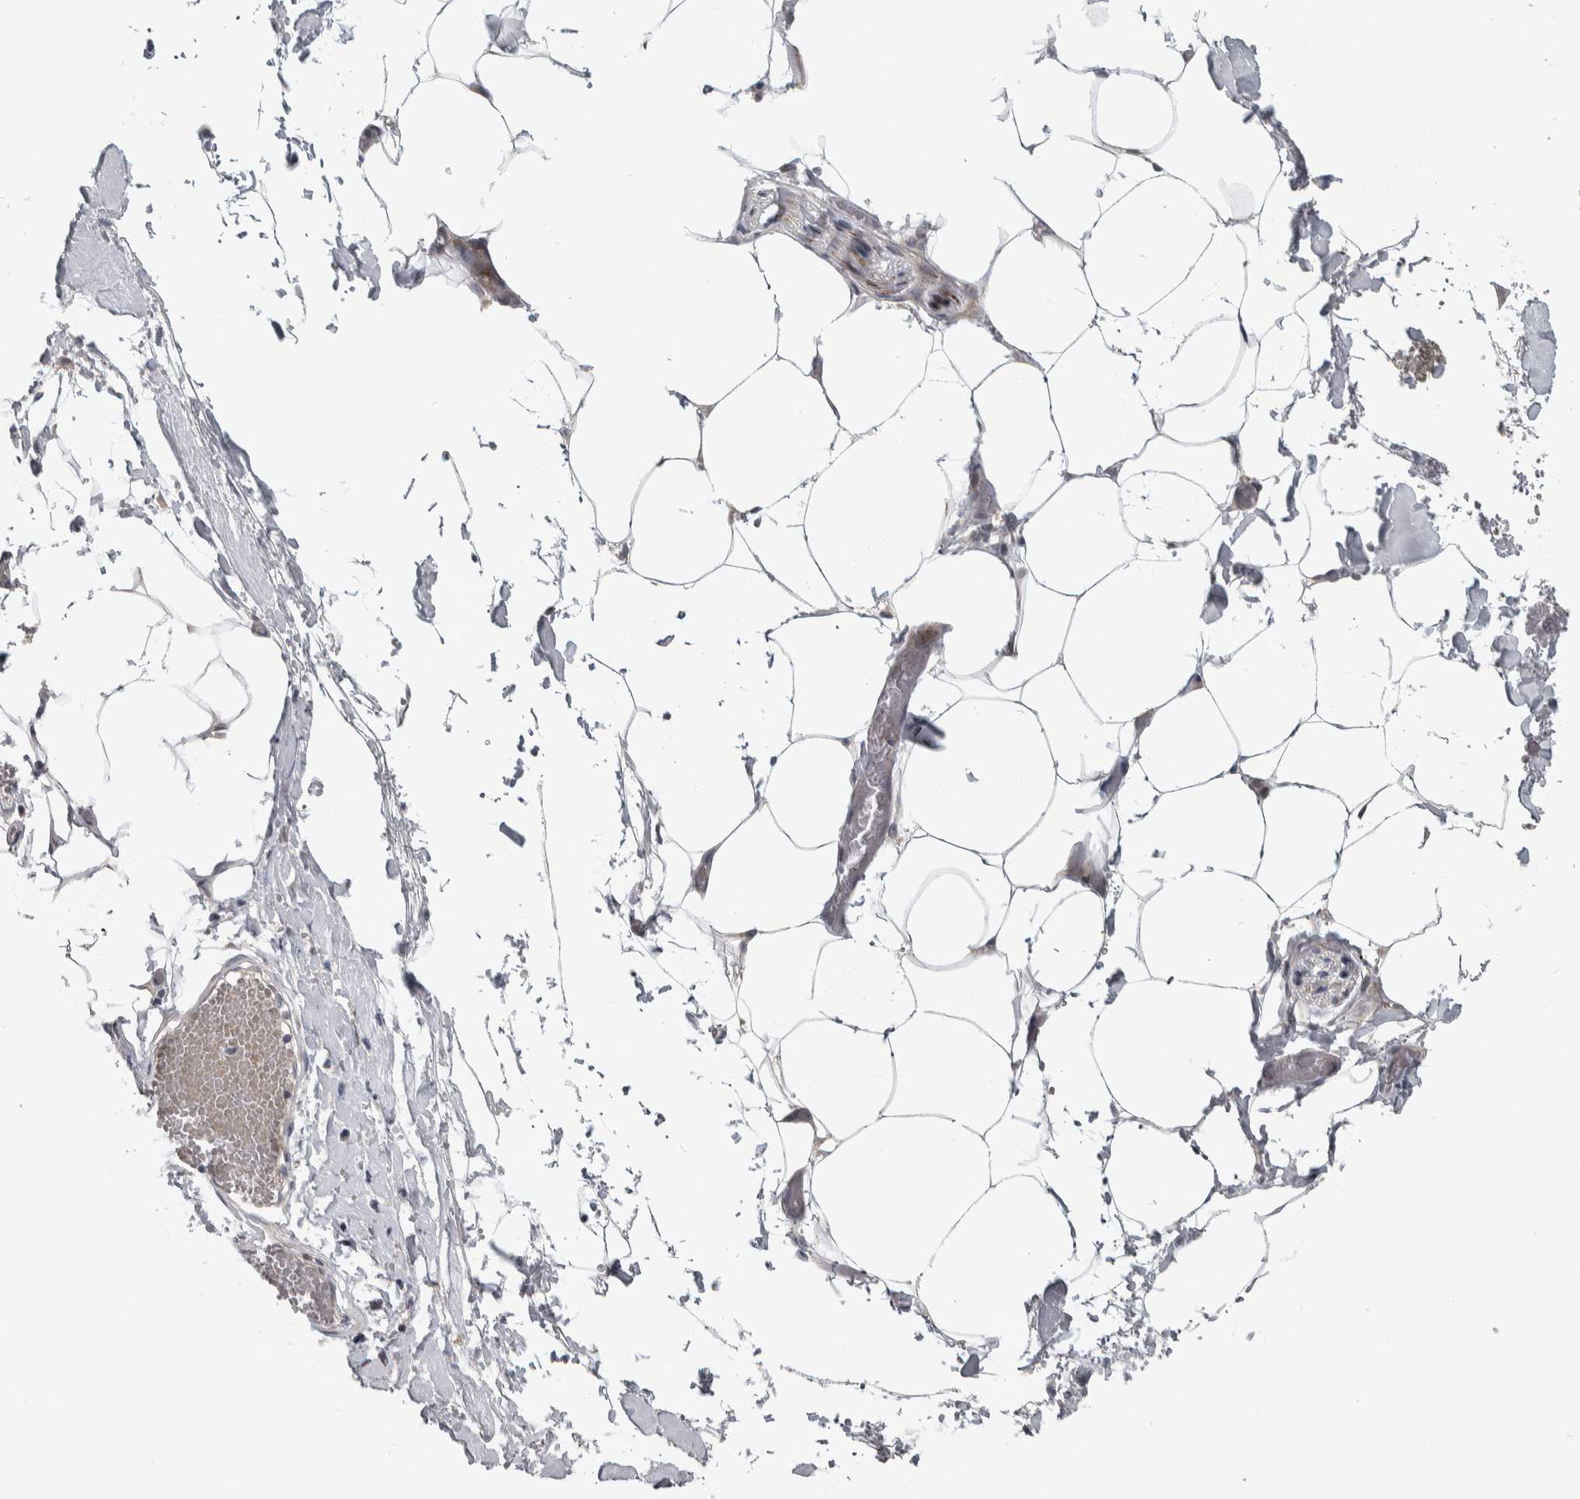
{"staining": {"intensity": "negative", "quantity": "none", "location": "none"}, "tissue": "adipose tissue", "cell_type": "Adipocytes", "image_type": "normal", "snomed": [{"axis": "morphology", "description": "Normal tissue, NOS"}, {"axis": "morphology", "description": "Adenocarcinoma, NOS"}, {"axis": "topography", "description": "Colon"}, {"axis": "topography", "description": "Peripheral nerve tissue"}], "caption": "DAB immunohistochemical staining of benign human adipose tissue demonstrates no significant expression in adipocytes.", "gene": "FAM83G", "patient": {"sex": "male", "age": 14}}